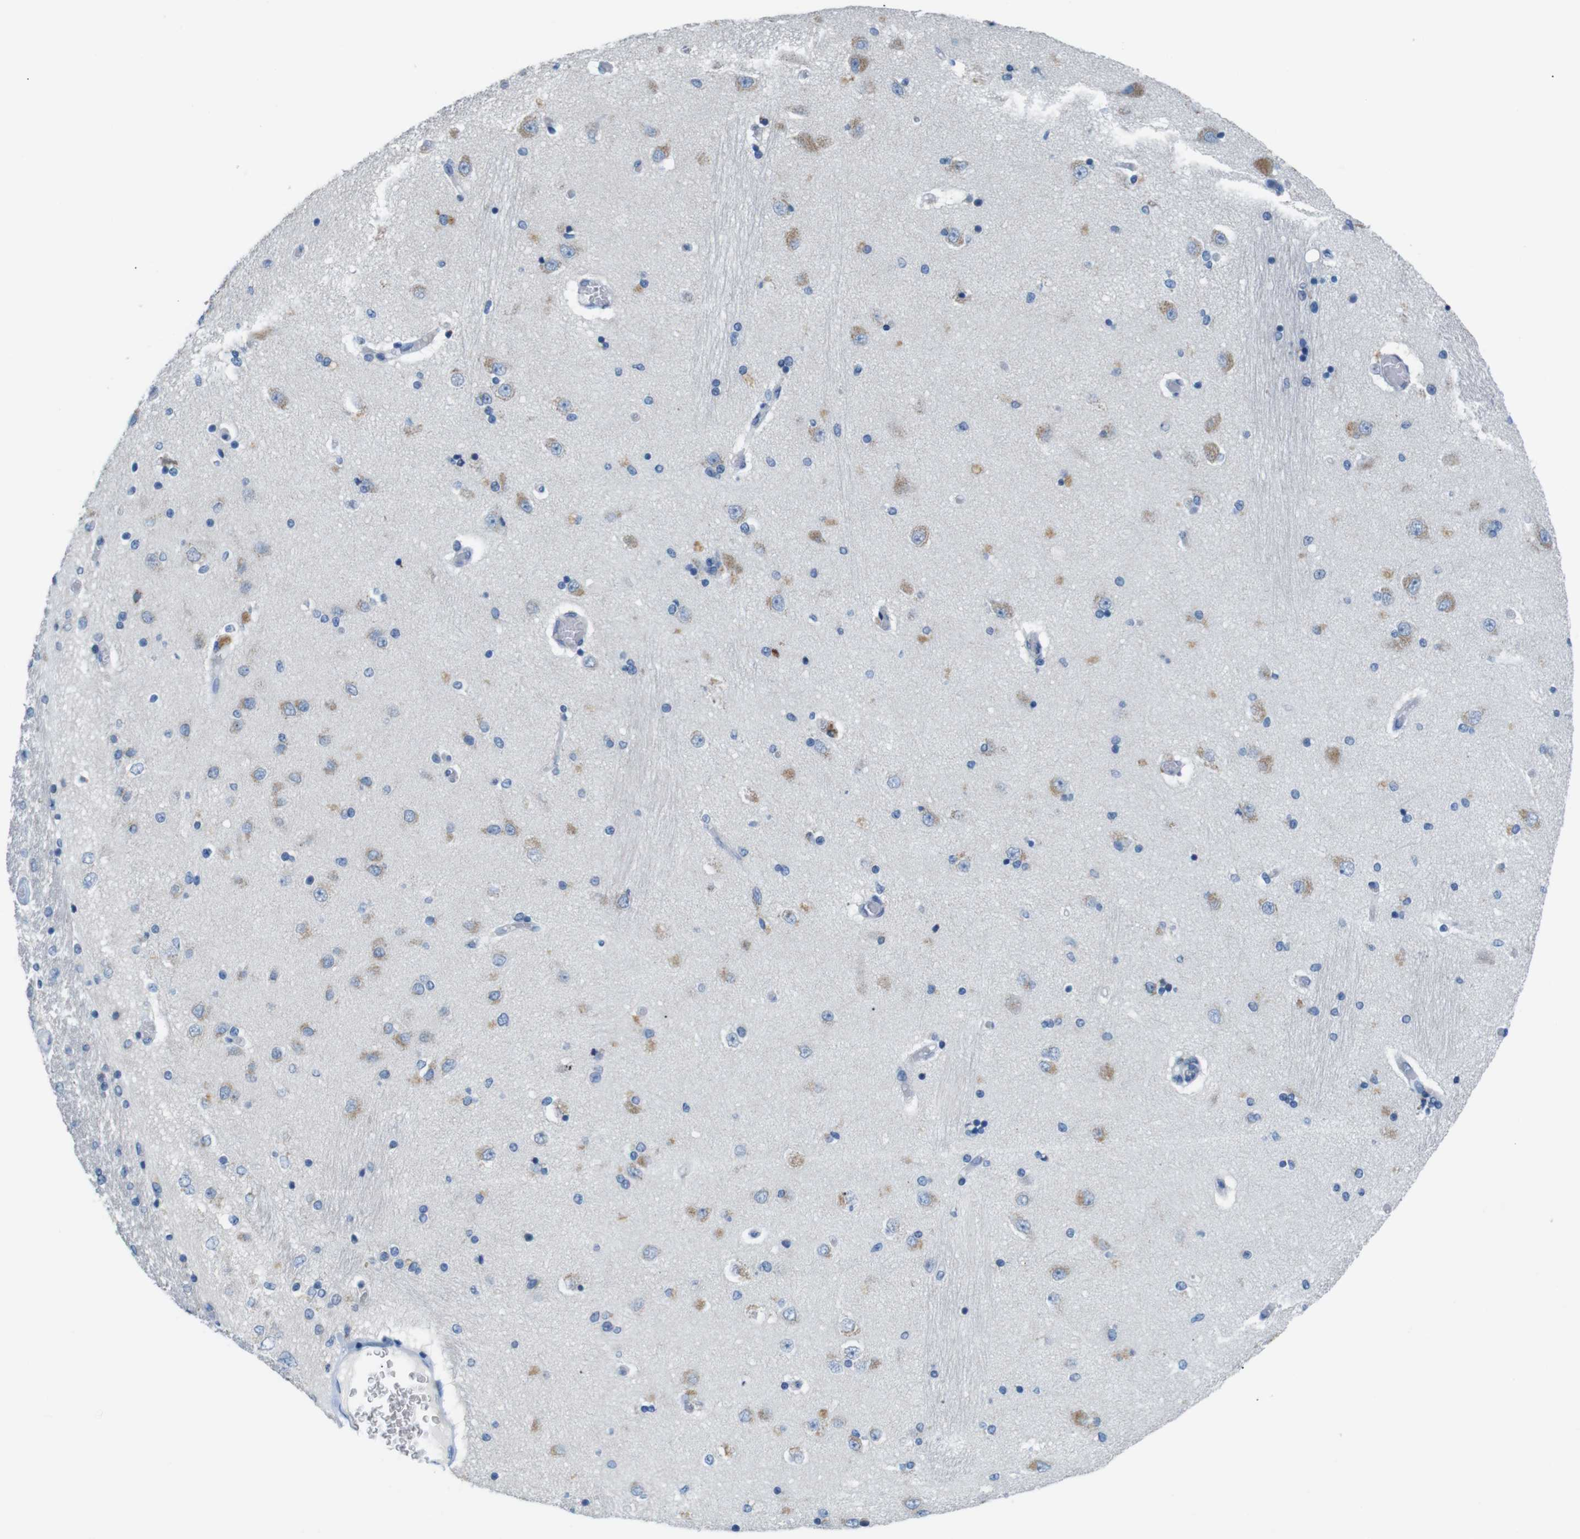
{"staining": {"intensity": "weak", "quantity": "<25%", "location": "cytoplasmic/membranous"}, "tissue": "hippocampus", "cell_type": "Glial cells", "image_type": "normal", "snomed": [{"axis": "morphology", "description": "Normal tissue, NOS"}, {"axis": "topography", "description": "Hippocampus"}], "caption": "Hippocampus was stained to show a protein in brown. There is no significant expression in glial cells. (Stains: DAB (3,3'-diaminobenzidine) immunohistochemistry with hematoxylin counter stain, Microscopy: brightfield microscopy at high magnification).", "gene": "GOLGA2", "patient": {"sex": "female", "age": 54}}